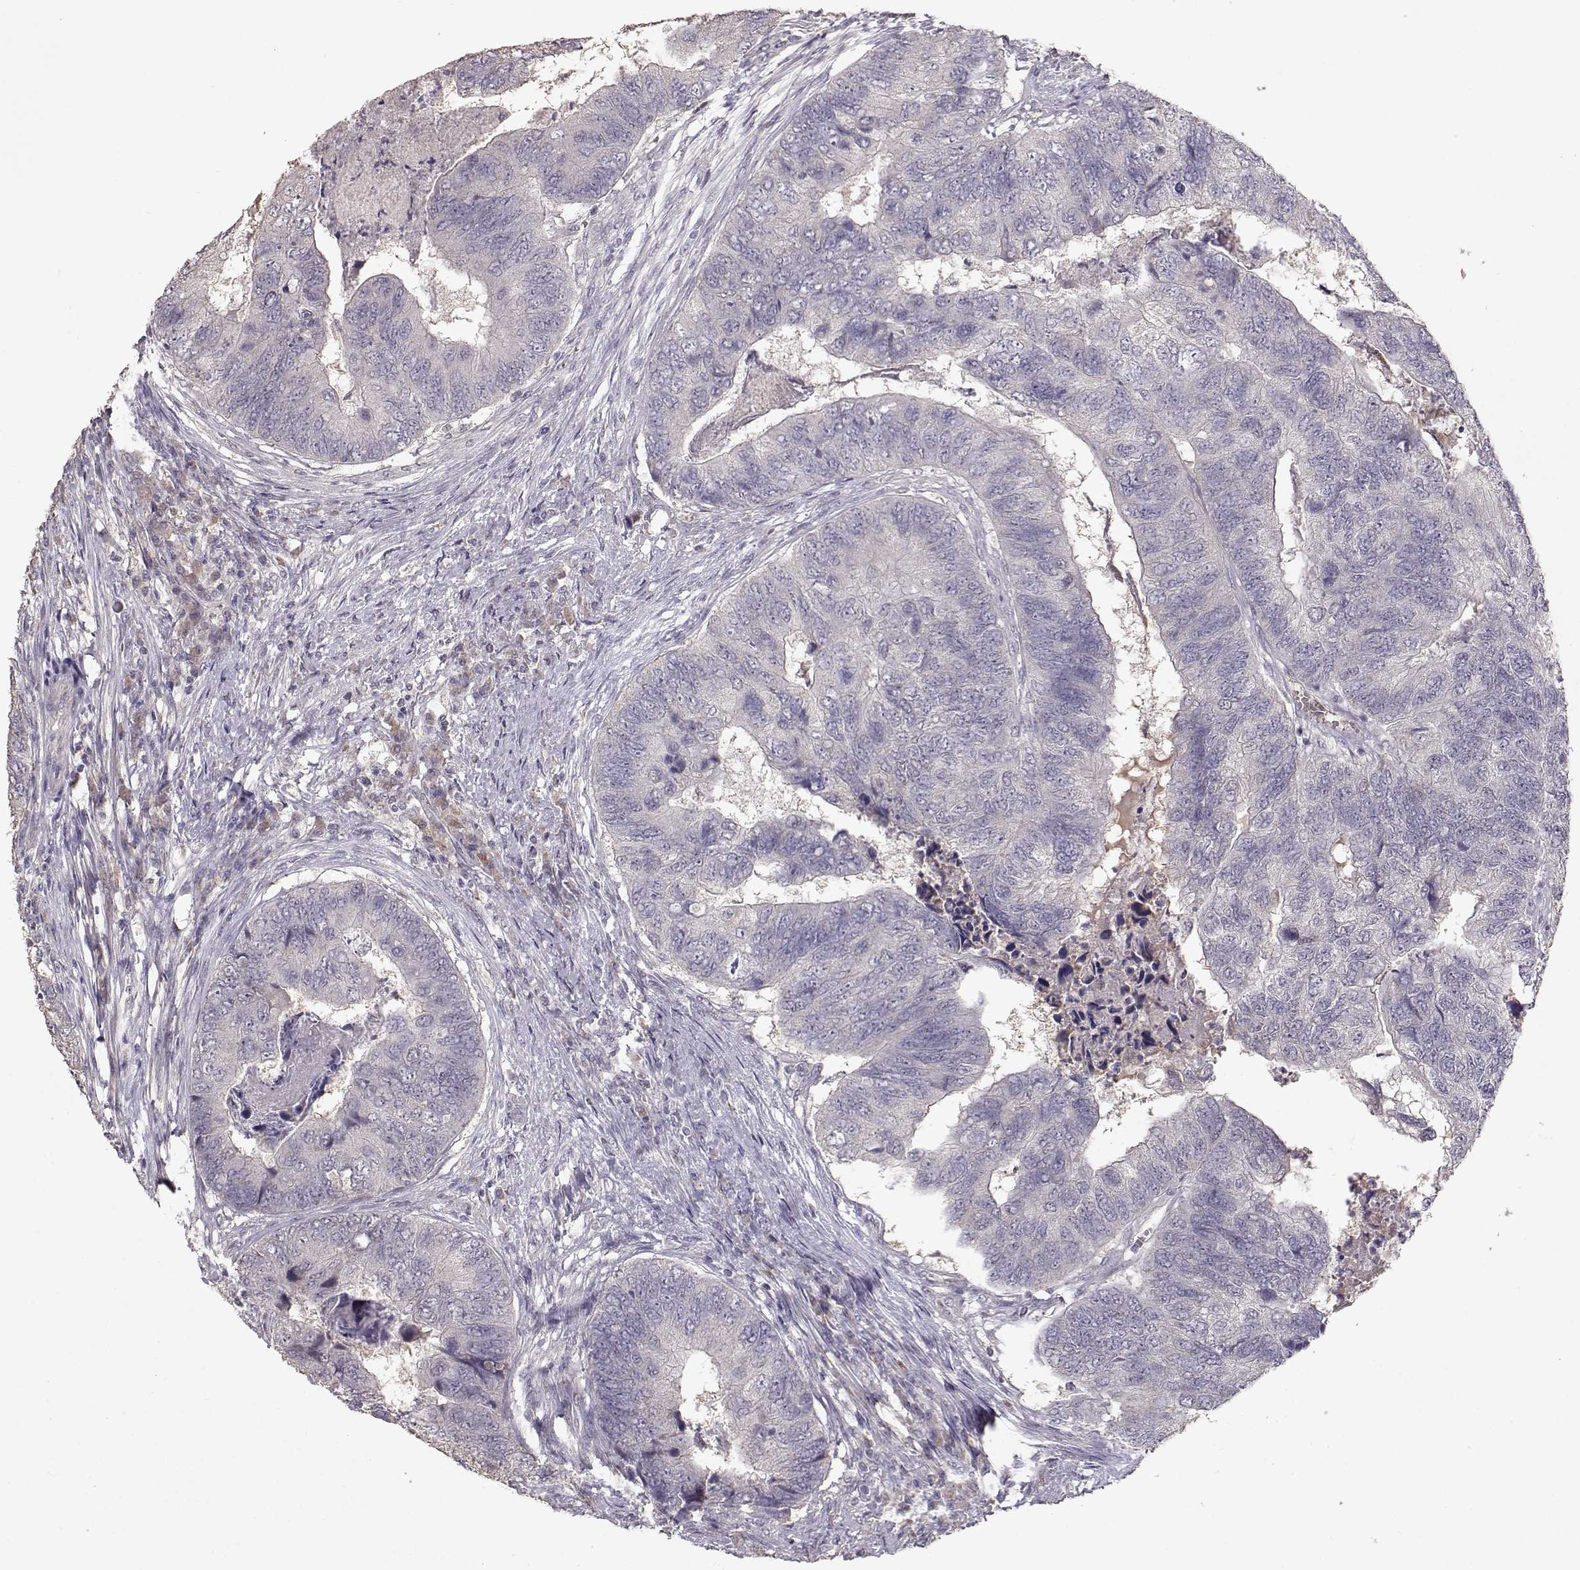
{"staining": {"intensity": "negative", "quantity": "none", "location": "none"}, "tissue": "colorectal cancer", "cell_type": "Tumor cells", "image_type": "cancer", "snomed": [{"axis": "morphology", "description": "Adenocarcinoma, NOS"}, {"axis": "topography", "description": "Colon"}], "caption": "A high-resolution micrograph shows IHC staining of colorectal cancer (adenocarcinoma), which exhibits no significant expression in tumor cells. (DAB immunohistochemistry, high magnification).", "gene": "PMCH", "patient": {"sex": "female", "age": 67}}